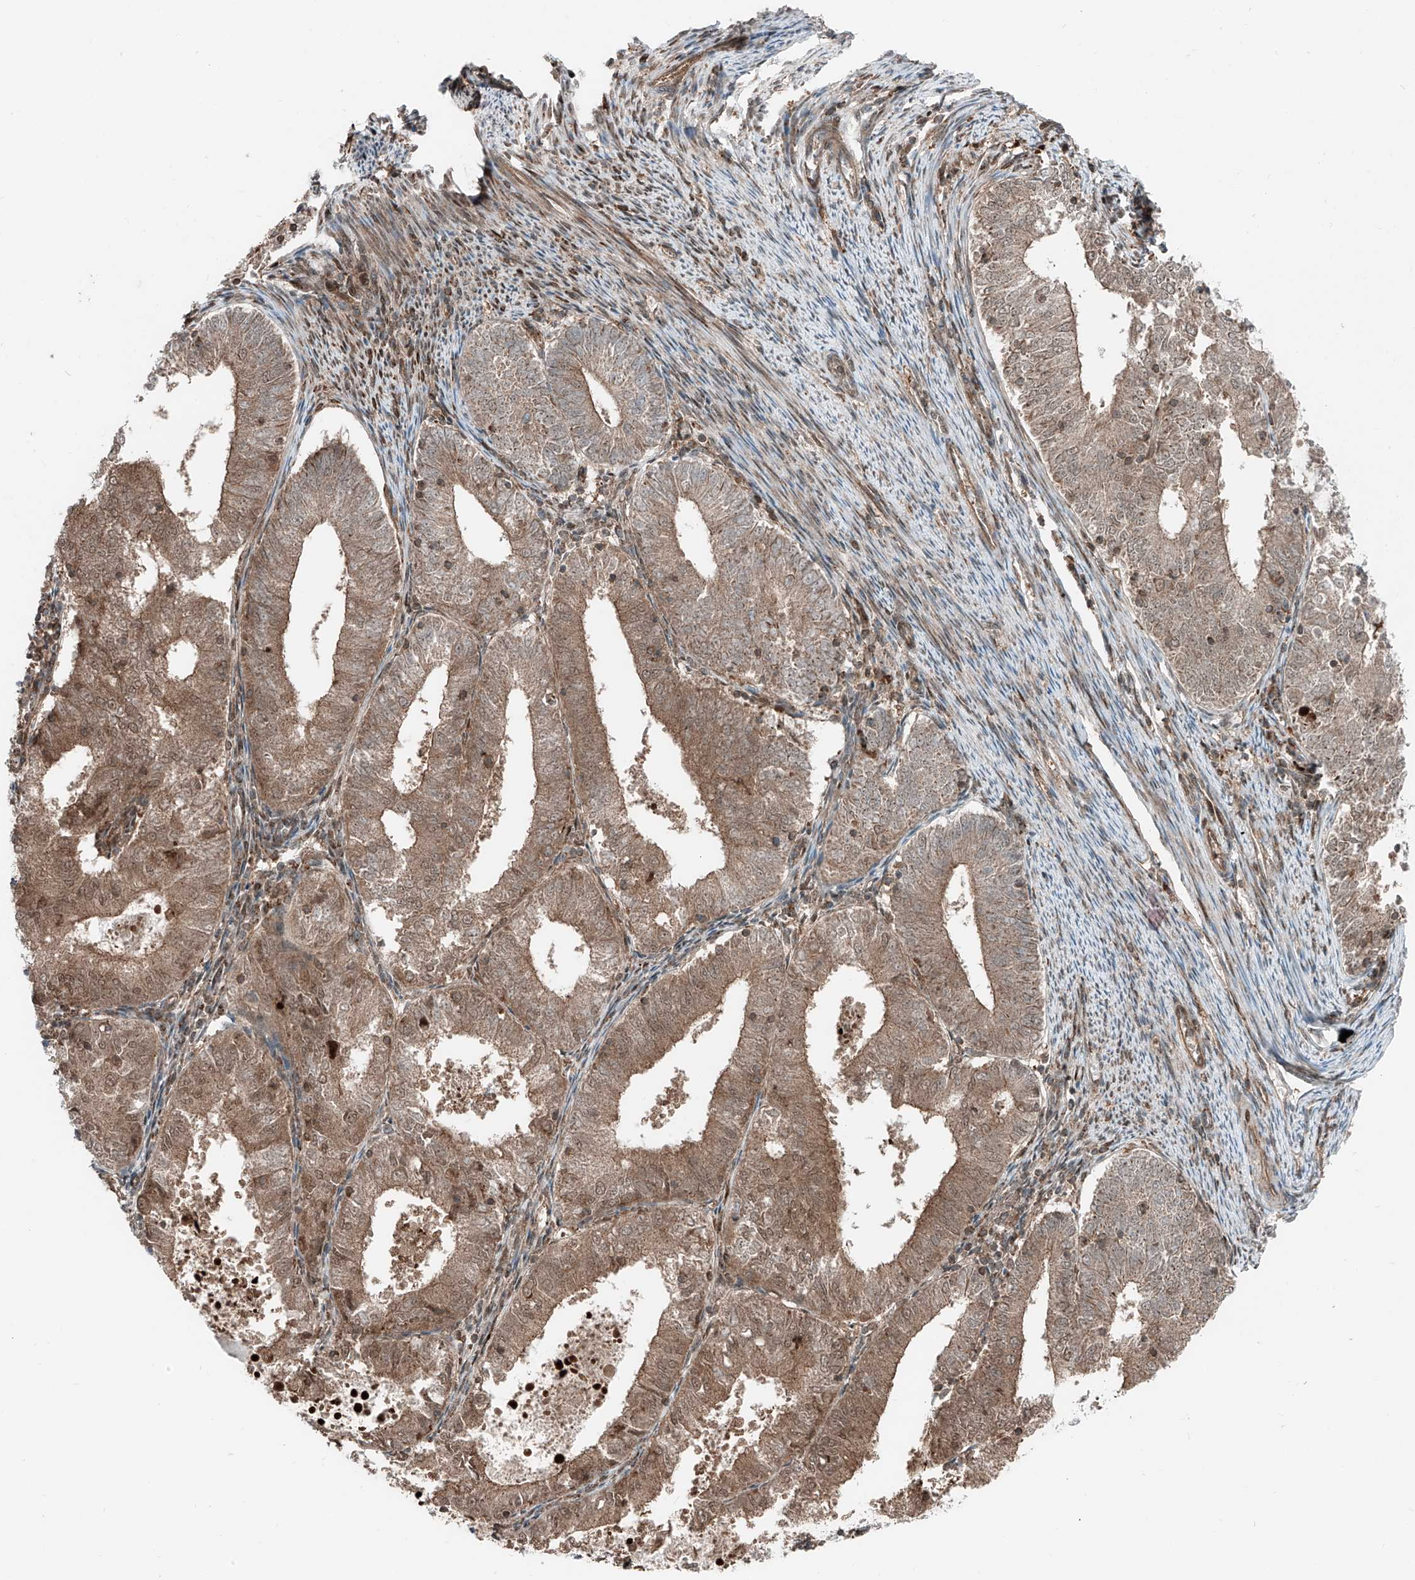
{"staining": {"intensity": "moderate", "quantity": "25%-75%", "location": "cytoplasmic/membranous,nuclear"}, "tissue": "endometrial cancer", "cell_type": "Tumor cells", "image_type": "cancer", "snomed": [{"axis": "morphology", "description": "Adenocarcinoma, NOS"}, {"axis": "topography", "description": "Endometrium"}], "caption": "A medium amount of moderate cytoplasmic/membranous and nuclear expression is present in approximately 25%-75% of tumor cells in endometrial cancer (adenocarcinoma) tissue. (DAB (3,3'-diaminobenzidine) = brown stain, brightfield microscopy at high magnification).", "gene": "USP48", "patient": {"sex": "female", "age": 57}}